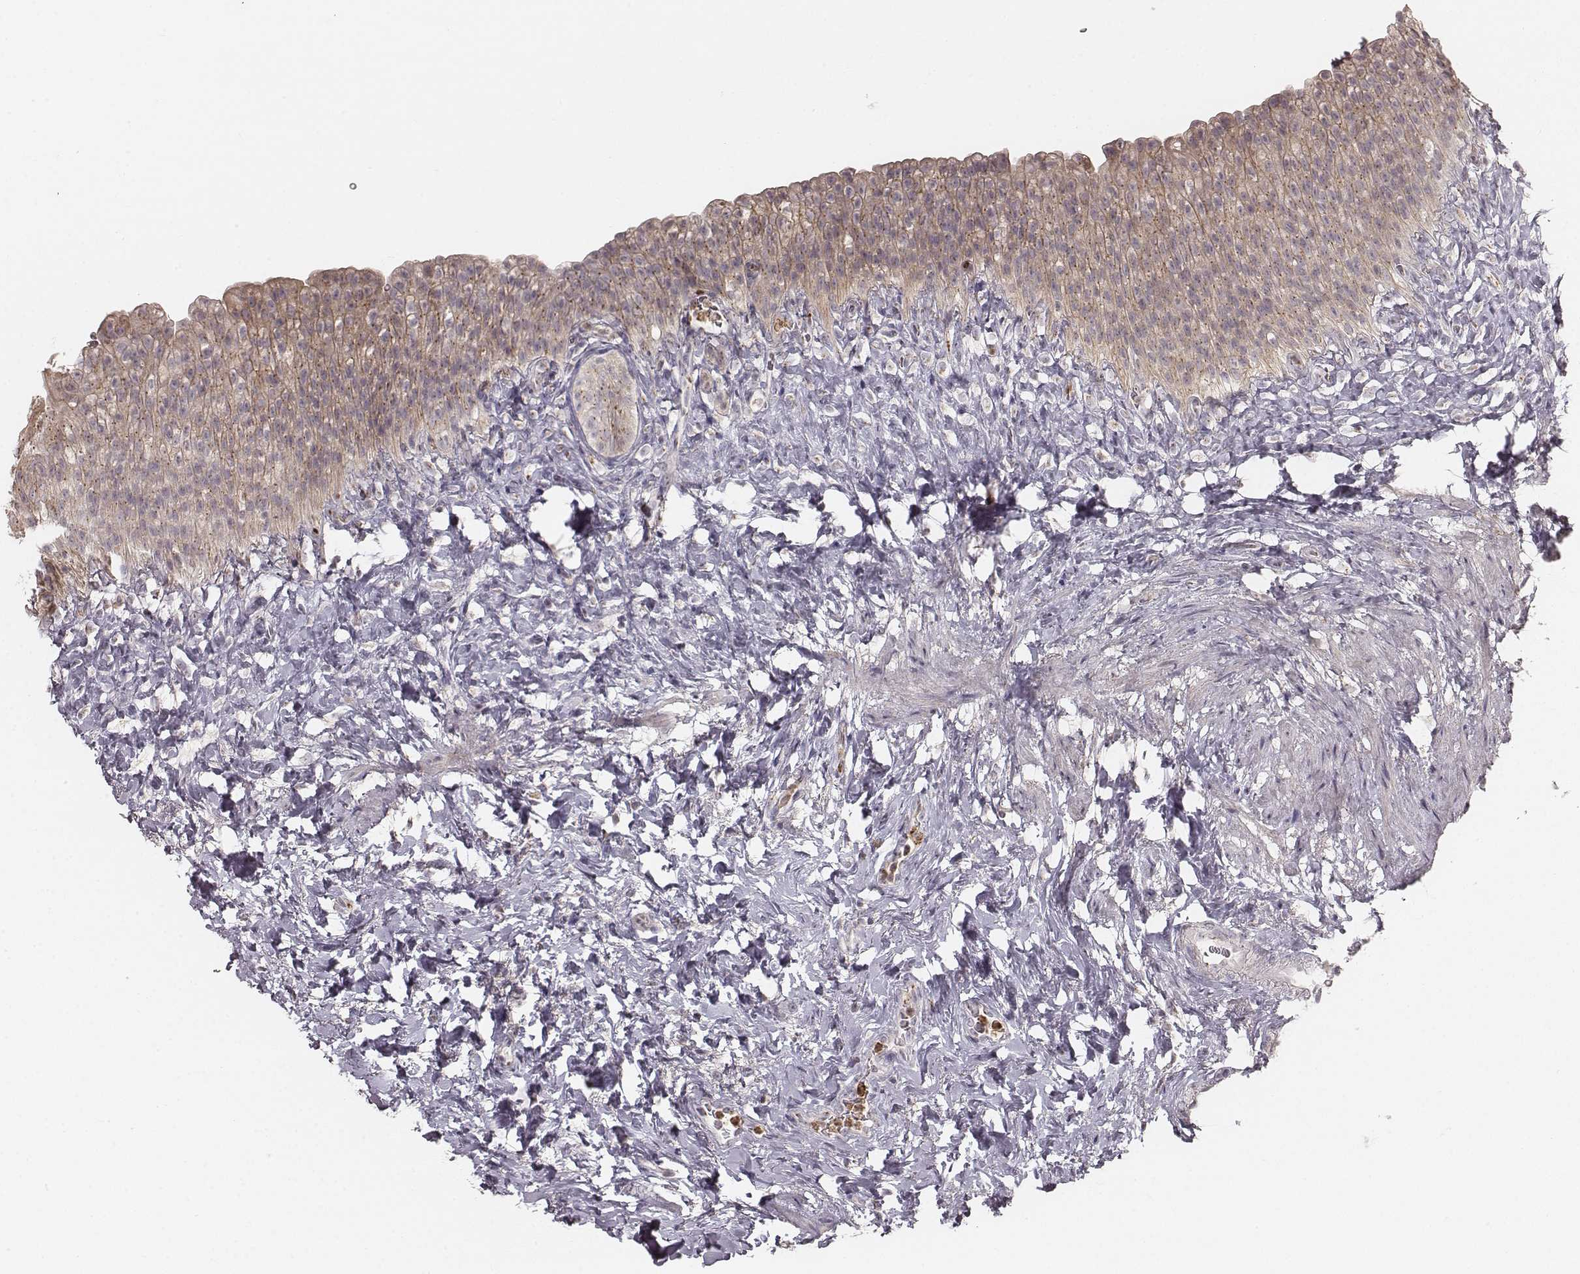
{"staining": {"intensity": "weak", "quantity": ">75%", "location": "cytoplasmic/membranous"}, "tissue": "urinary bladder", "cell_type": "Urothelial cells", "image_type": "normal", "snomed": [{"axis": "morphology", "description": "Normal tissue, NOS"}, {"axis": "topography", "description": "Urinary bladder"}], "caption": "Urothelial cells exhibit low levels of weak cytoplasmic/membranous positivity in about >75% of cells in benign human urinary bladder. (IHC, brightfield microscopy, high magnification).", "gene": "ABCA7", "patient": {"sex": "male", "age": 76}}